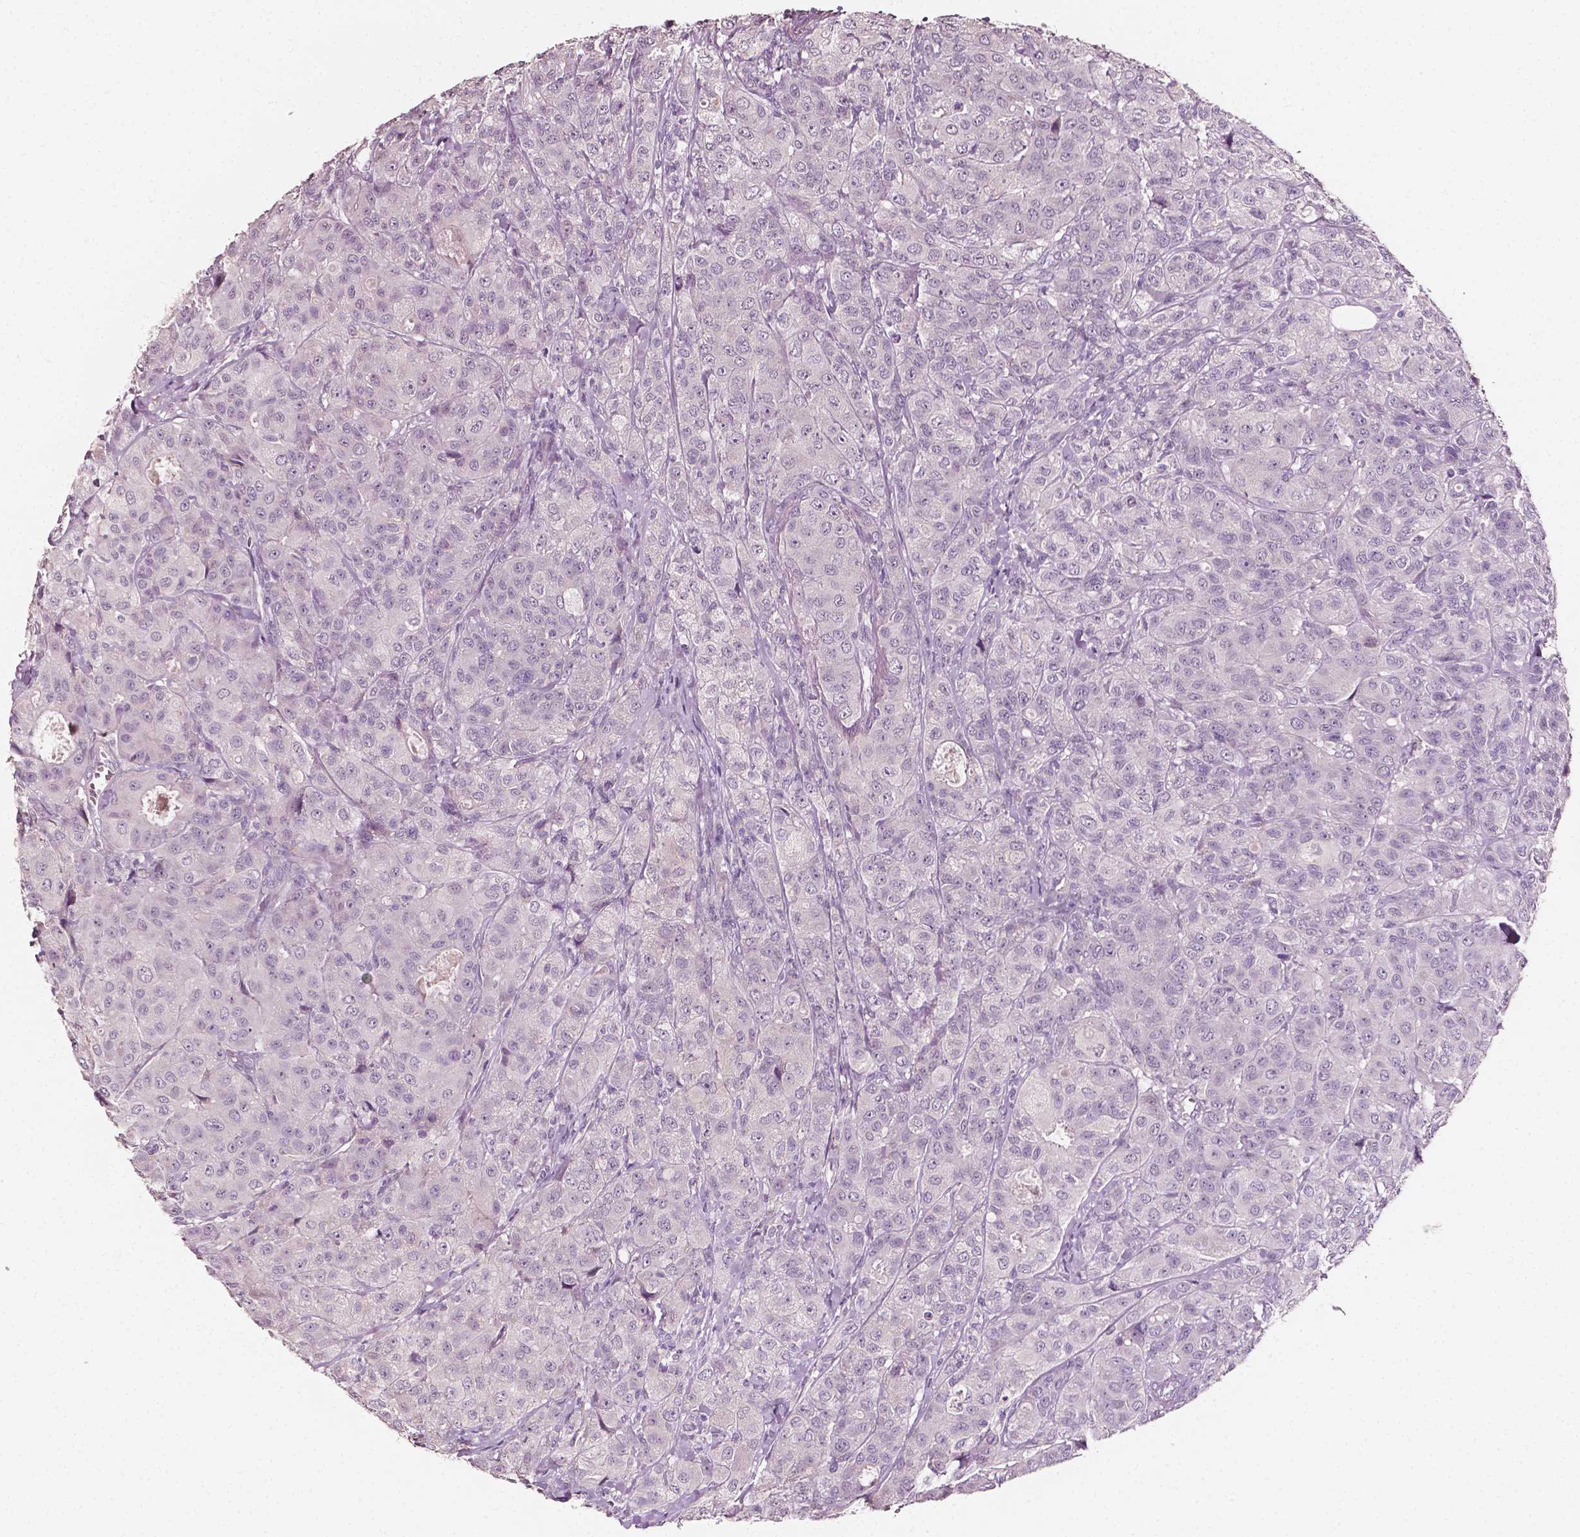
{"staining": {"intensity": "negative", "quantity": "none", "location": "none"}, "tissue": "breast cancer", "cell_type": "Tumor cells", "image_type": "cancer", "snomed": [{"axis": "morphology", "description": "Duct carcinoma"}, {"axis": "topography", "description": "Breast"}], "caption": "Immunohistochemical staining of breast cancer (infiltrating ductal carcinoma) displays no significant positivity in tumor cells.", "gene": "PLA2R1", "patient": {"sex": "female", "age": 43}}